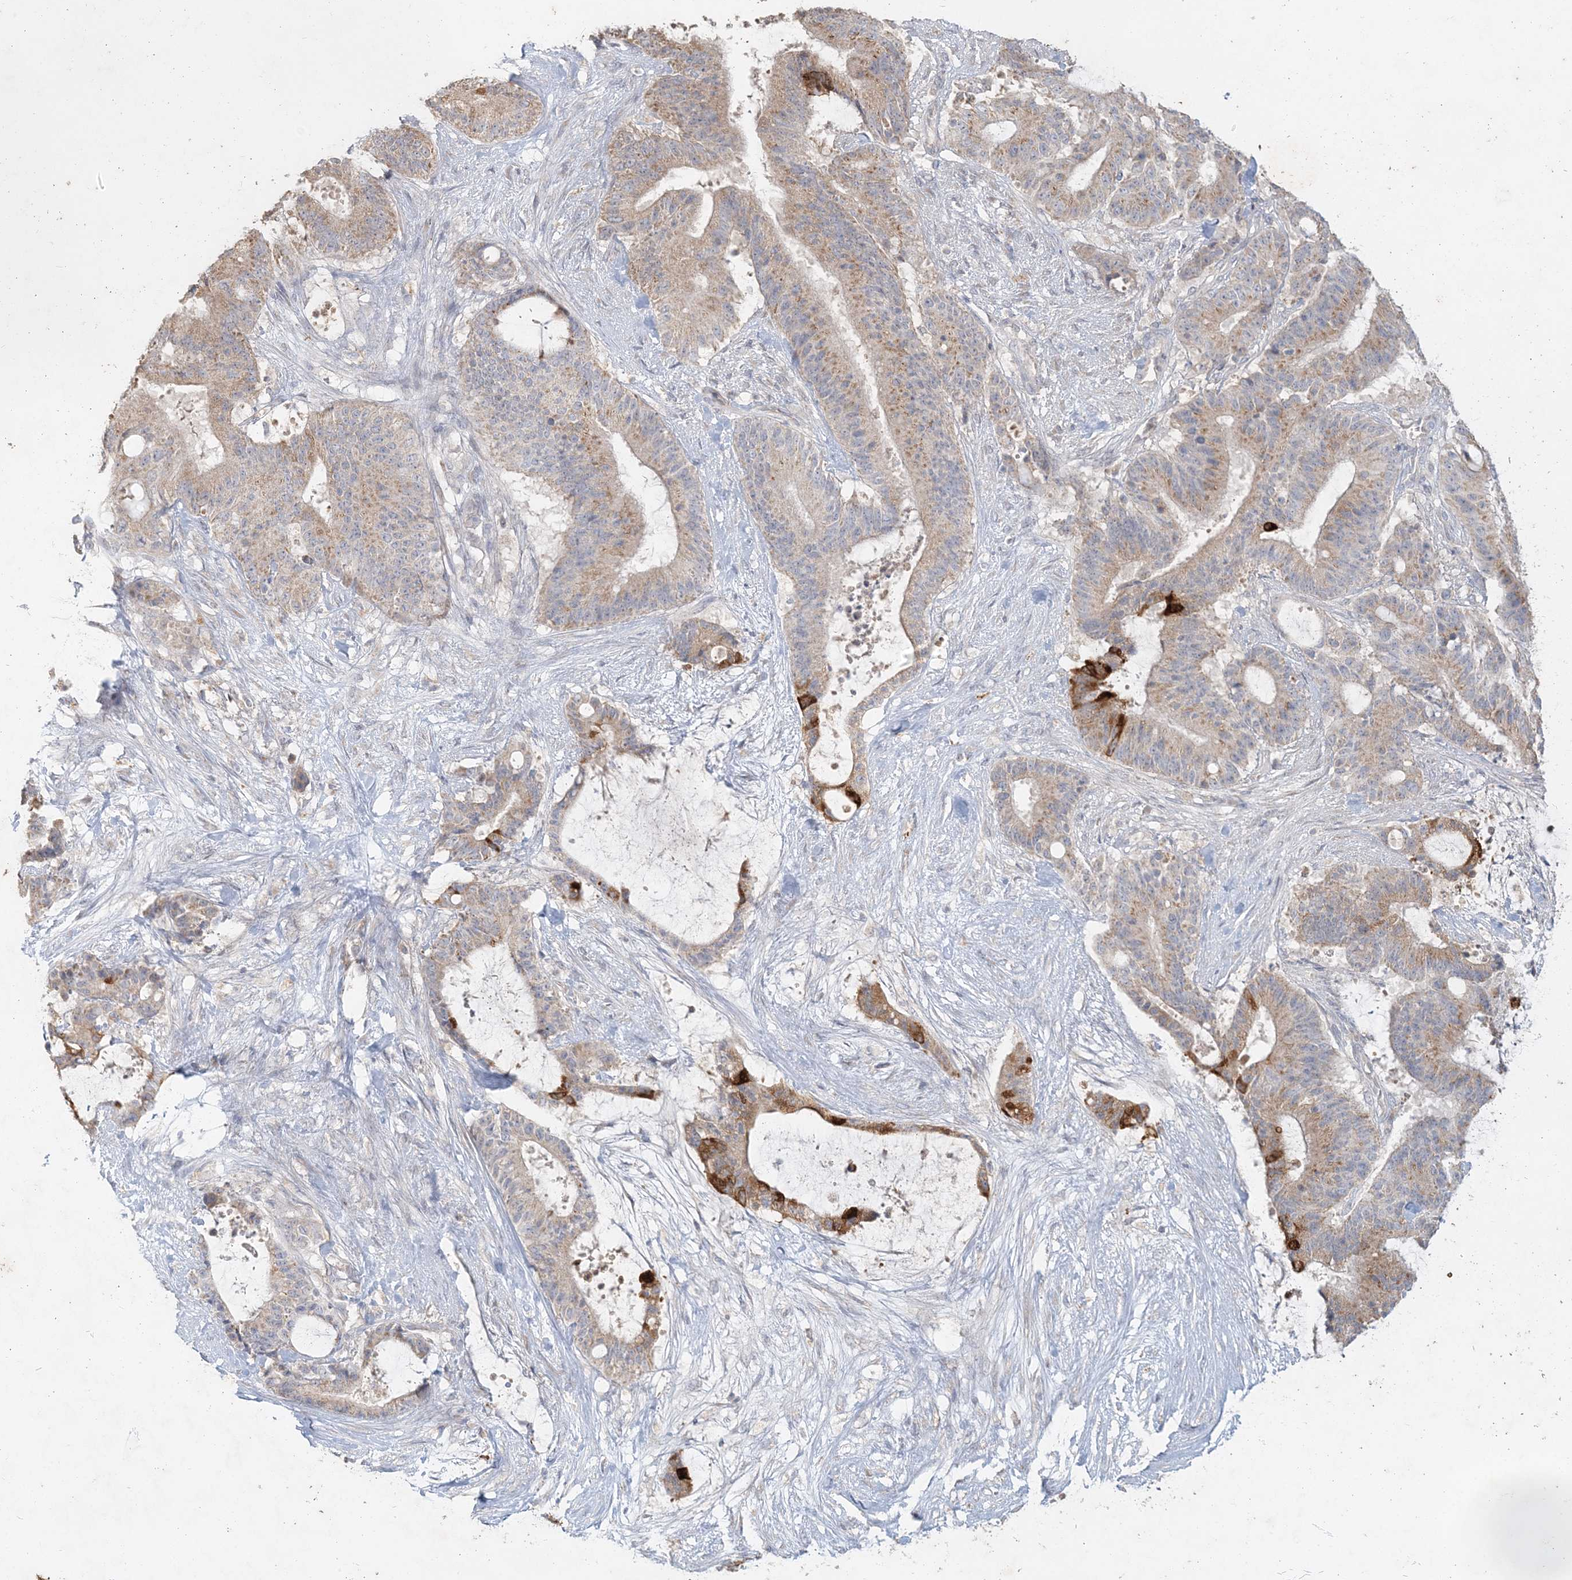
{"staining": {"intensity": "strong", "quantity": "<25%", "location": "cytoplasmic/membranous"}, "tissue": "liver cancer", "cell_type": "Tumor cells", "image_type": "cancer", "snomed": [{"axis": "morphology", "description": "Normal tissue, NOS"}, {"axis": "morphology", "description": "Cholangiocarcinoma"}, {"axis": "topography", "description": "Liver"}, {"axis": "topography", "description": "Peripheral nerve tissue"}], "caption": "Liver cancer (cholangiocarcinoma) stained for a protein demonstrates strong cytoplasmic/membranous positivity in tumor cells.", "gene": "RAB14", "patient": {"sex": "female", "age": 73}}